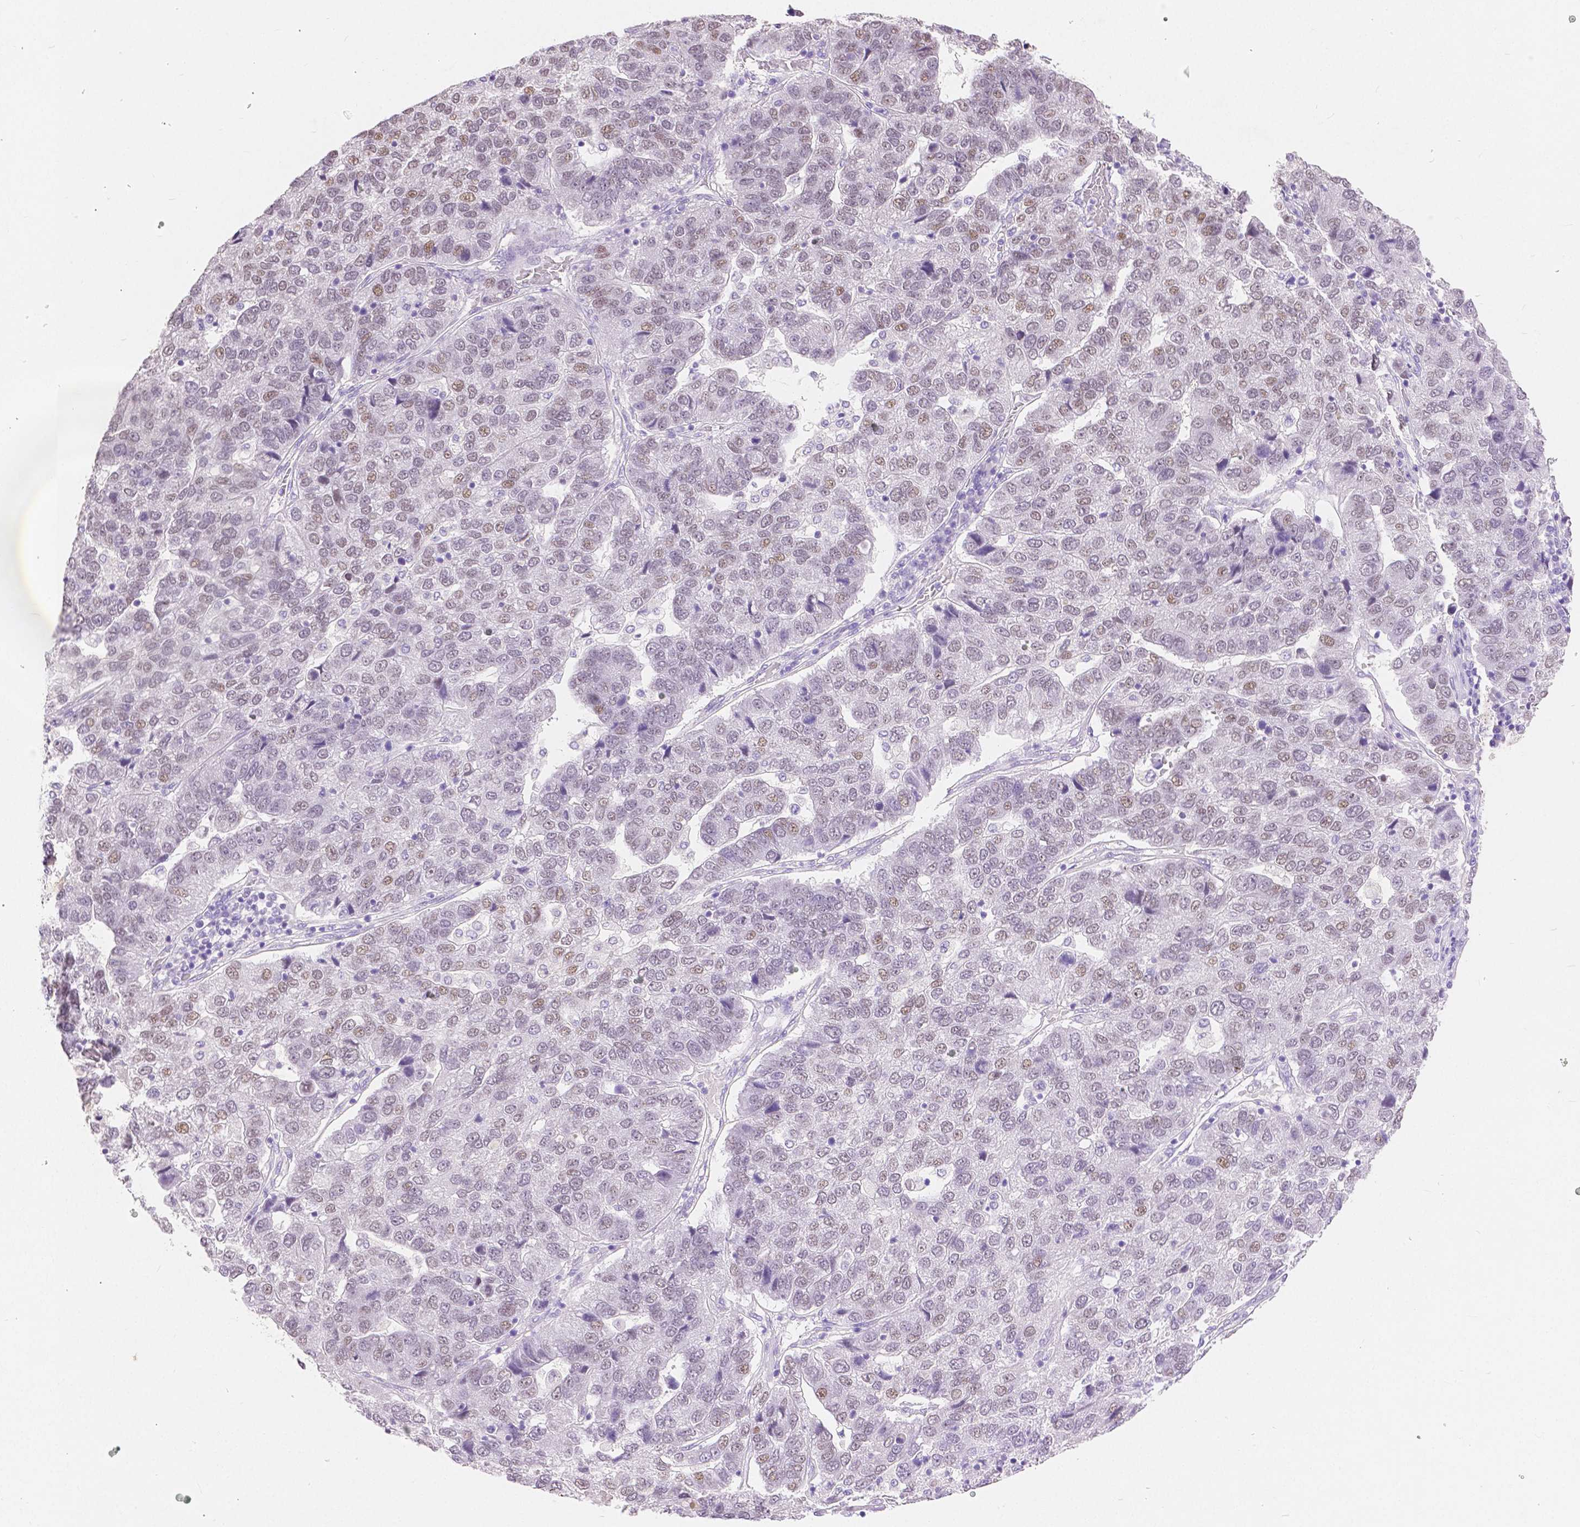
{"staining": {"intensity": "strong", "quantity": "<25%", "location": "nuclear"}, "tissue": "pancreatic cancer", "cell_type": "Tumor cells", "image_type": "cancer", "snomed": [{"axis": "morphology", "description": "Adenocarcinoma, NOS"}, {"axis": "topography", "description": "Pancreas"}], "caption": "The image demonstrates immunohistochemical staining of pancreatic cancer. There is strong nuclear expression is seen in approximately <25% of tumor cells.", "gene": "HNF1B", "patient": {"sex": "female", "age": 61}}